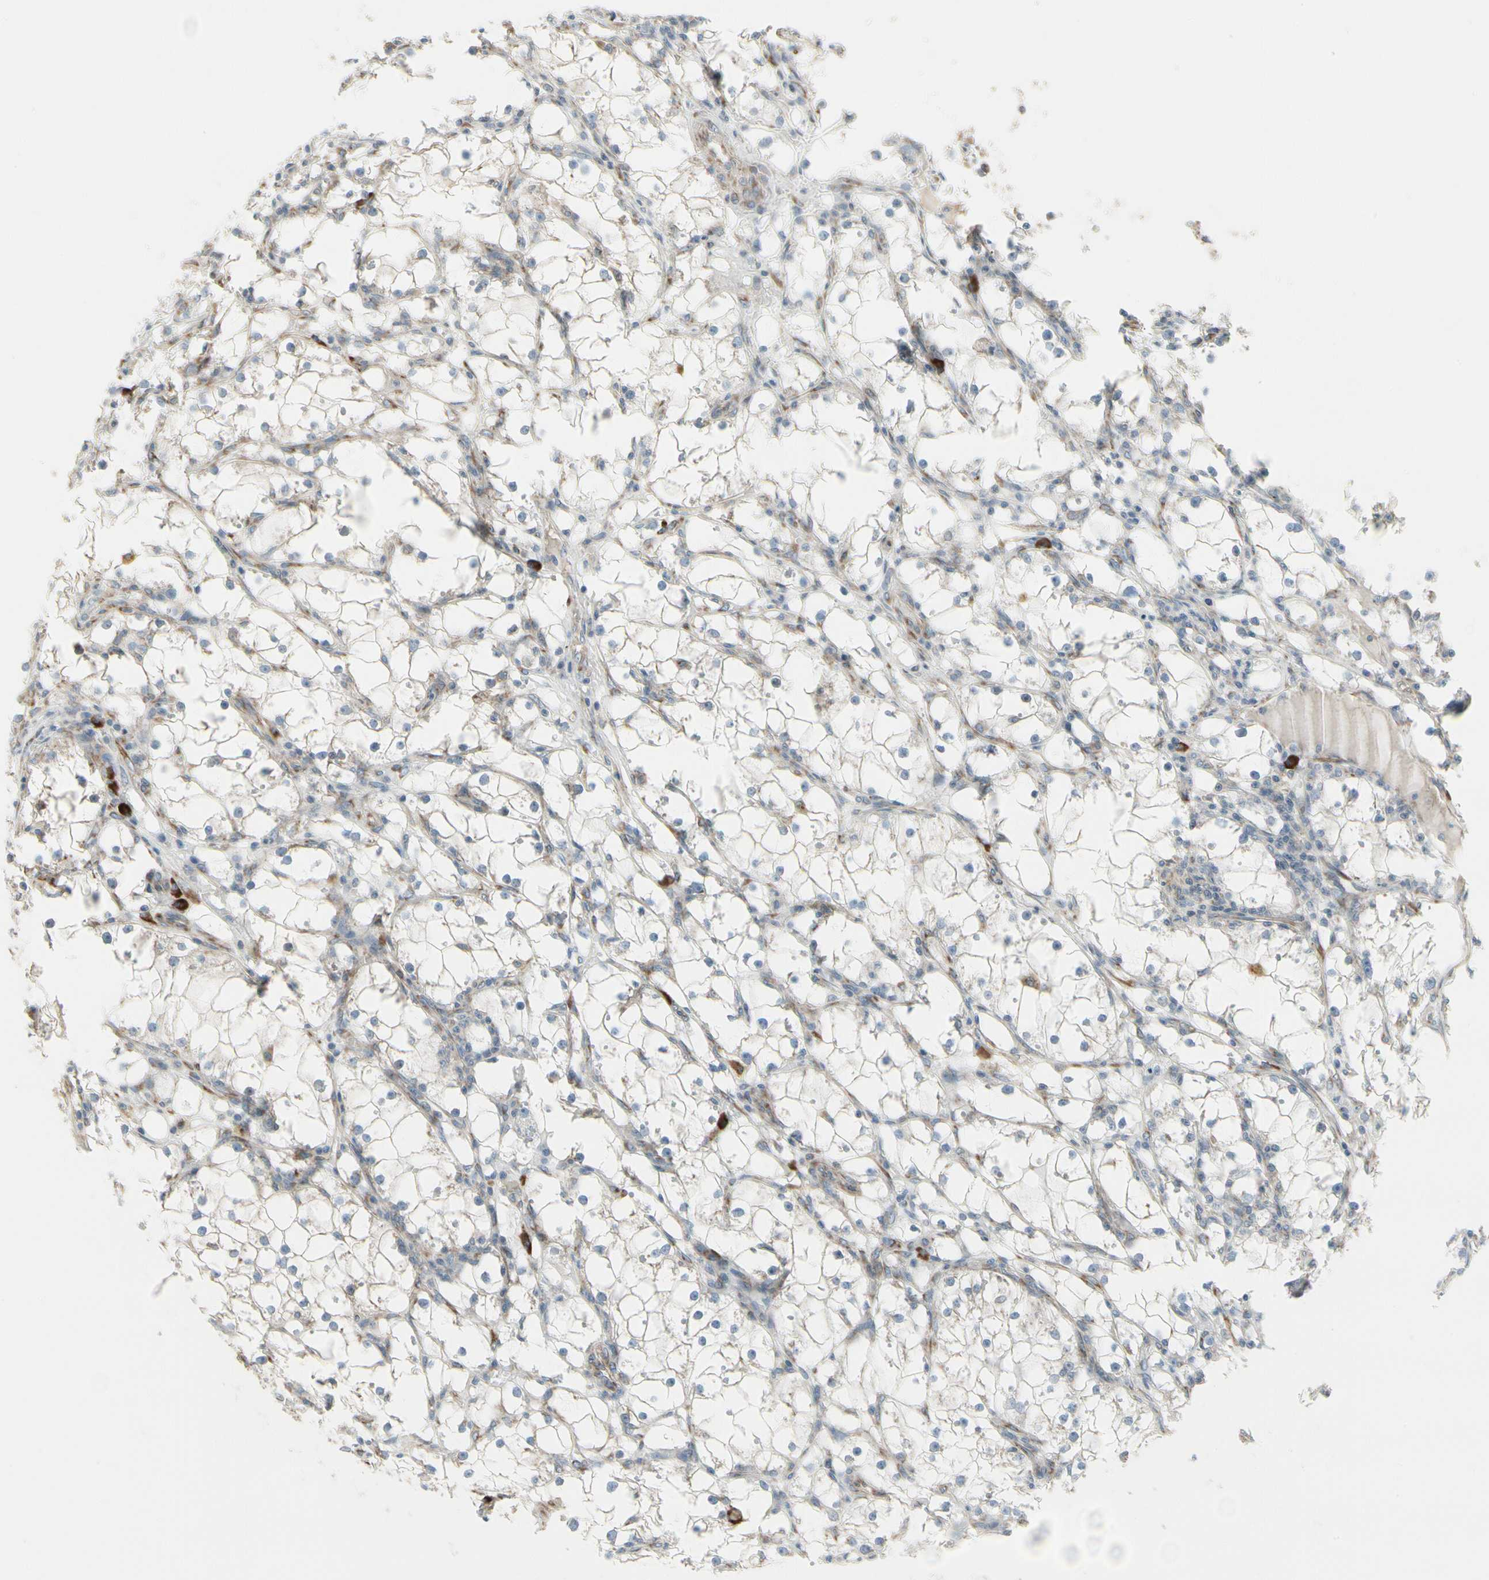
{"staining": {"intensity": "weak", "quantity": "25%-75%", "location": "cytoplasmic/membranous"}, "tissue": "renal cancer", "cell_type": "Tumor cells", "image_type": "cancer", "snomed": [{"axis": "morphology", "description": "Adenocarcinoma, NOS"}, {"axis": "topography", "description": "Kidney"}], "caption": "The micrograph exhibits a brown stain indicating the presence of a protein in the cytoplasmic/membranous of tumor cells in renal cancer.", "gene": "FNDC3A", "patient": {"sex": "male", "age": 56}}